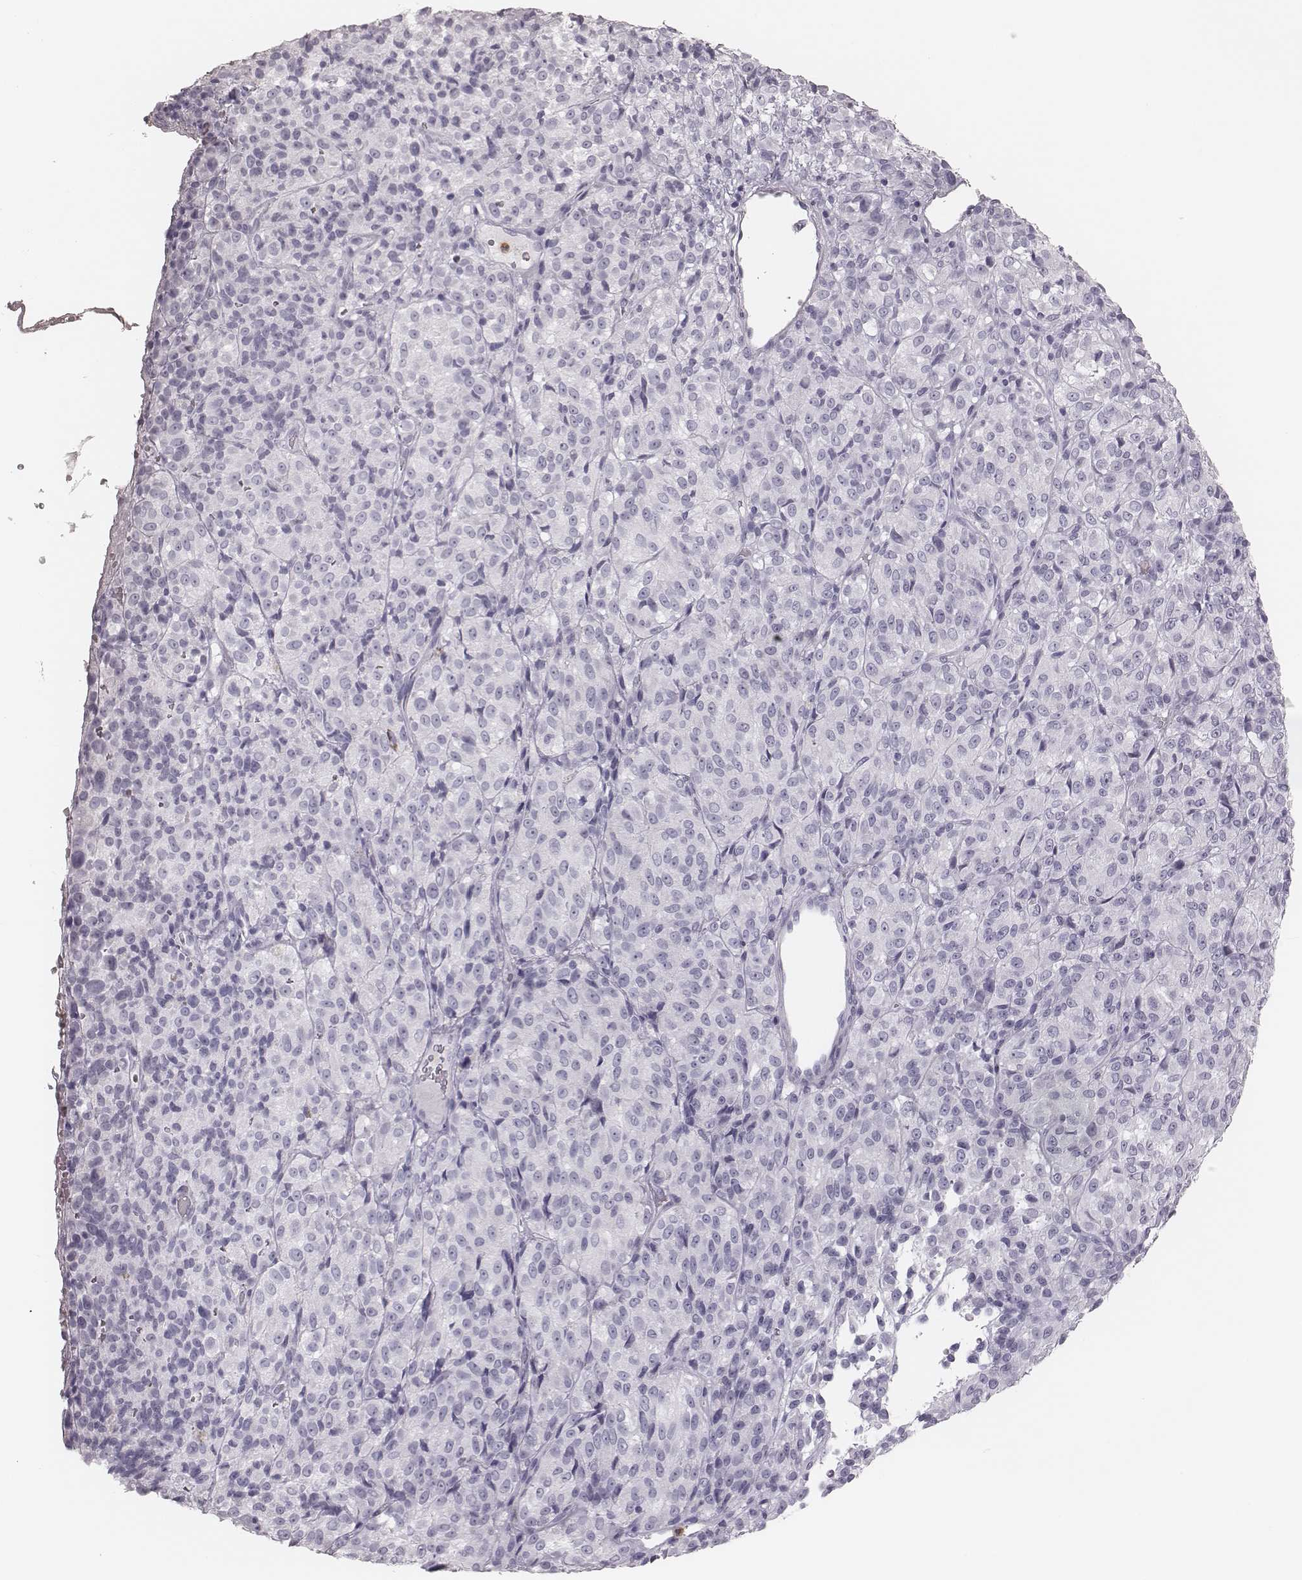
{"staining": {"intensity": "negative", "quantity": "none", "location": "none"}, "tissue": "melanoma", "cell_type": "Tumor cells", "image_type": "cancer", "snomed": [{"axis": "morphology", "description": "Malignant melanoma, Metastatic site"}, {"axis": "topography", "description": "Brain"}], "caption": "Tumor cells show no significant protein expression in malignant melanoma (metastatic site).", "gene": "ELANE", "patient": {"sex": "female", "age": 56}}